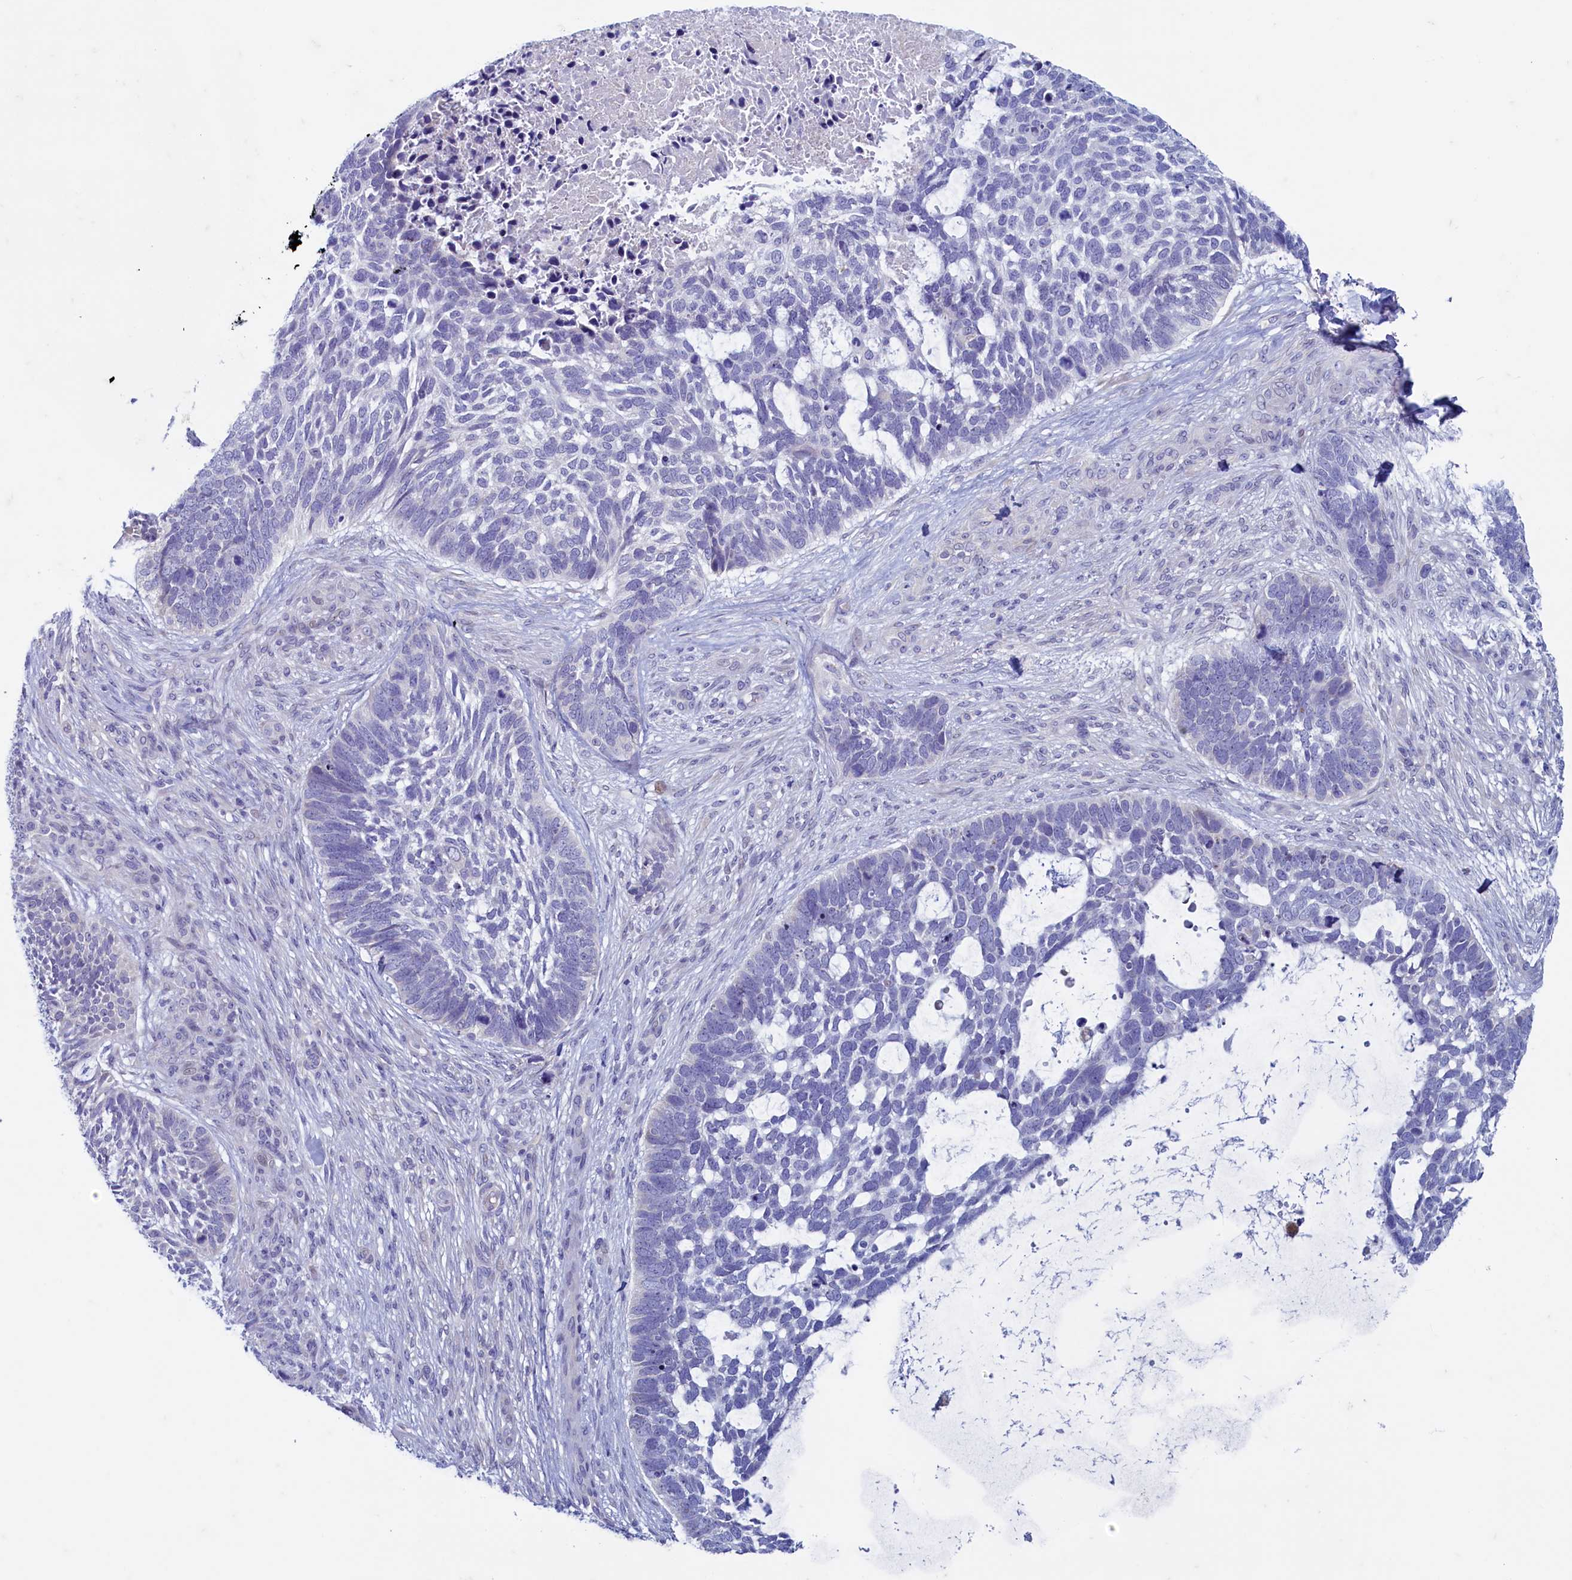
{"staining": {"intensity": "negative", "quantity": "none", "location": "none"}, "tissue": "skin cancer", "cell_type": "Tumor cells", "image_type": "cancer", "snomed": [{"axis": "morphology", "description": "Basal cell carcinoma"}, {"axis": "topography", "description": "Skin"}], "caption": "IHC image of skin cancer (basal cell carcinoma) stained for a protein (brown), which exhibits no expression in tumor cells.", "gene": "MAP1LC3A", "patient": {"sex": "male", "age": 88}}